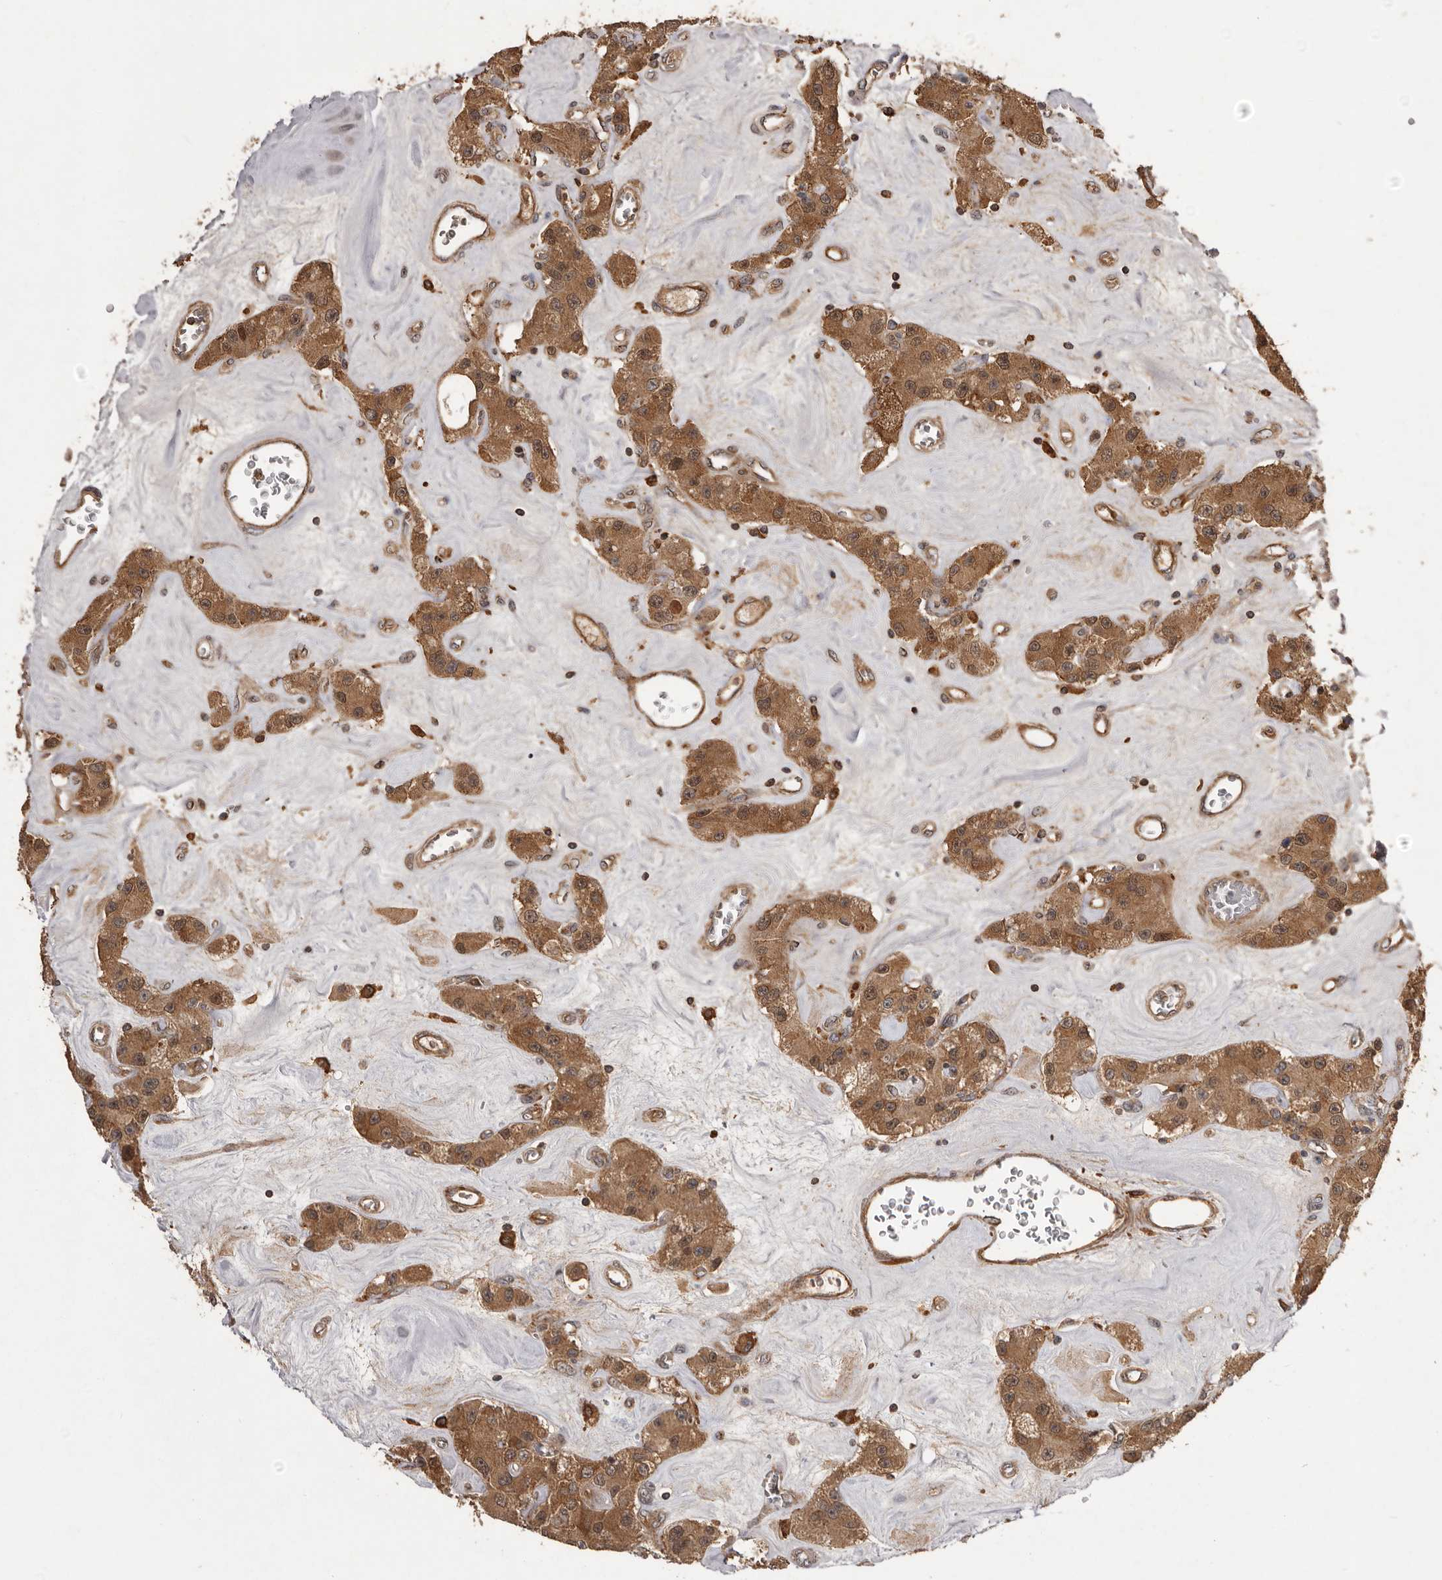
{"staining": {"intensity": "moderate", "quantity": ">75%", "location": "cytoplasmic/membranous"}, "tissue": "carcinoid", "cell_type": "Tumor cells", "image_type": "cancer", "snomed": [{"axis": "morphology", "description": "Carcinoid, malignant, NOS"}, {"axis": "topography", "description": "Pancreas"}], "caption": "Immunohistochemical staining of carcinoid (malignant) displays medium levels of moderate cytoplasmic/membranous protein expression in about >75% of tumor cells.", "gene": "SLC22A3", "patient": {"sex": "male", "age": 41}}